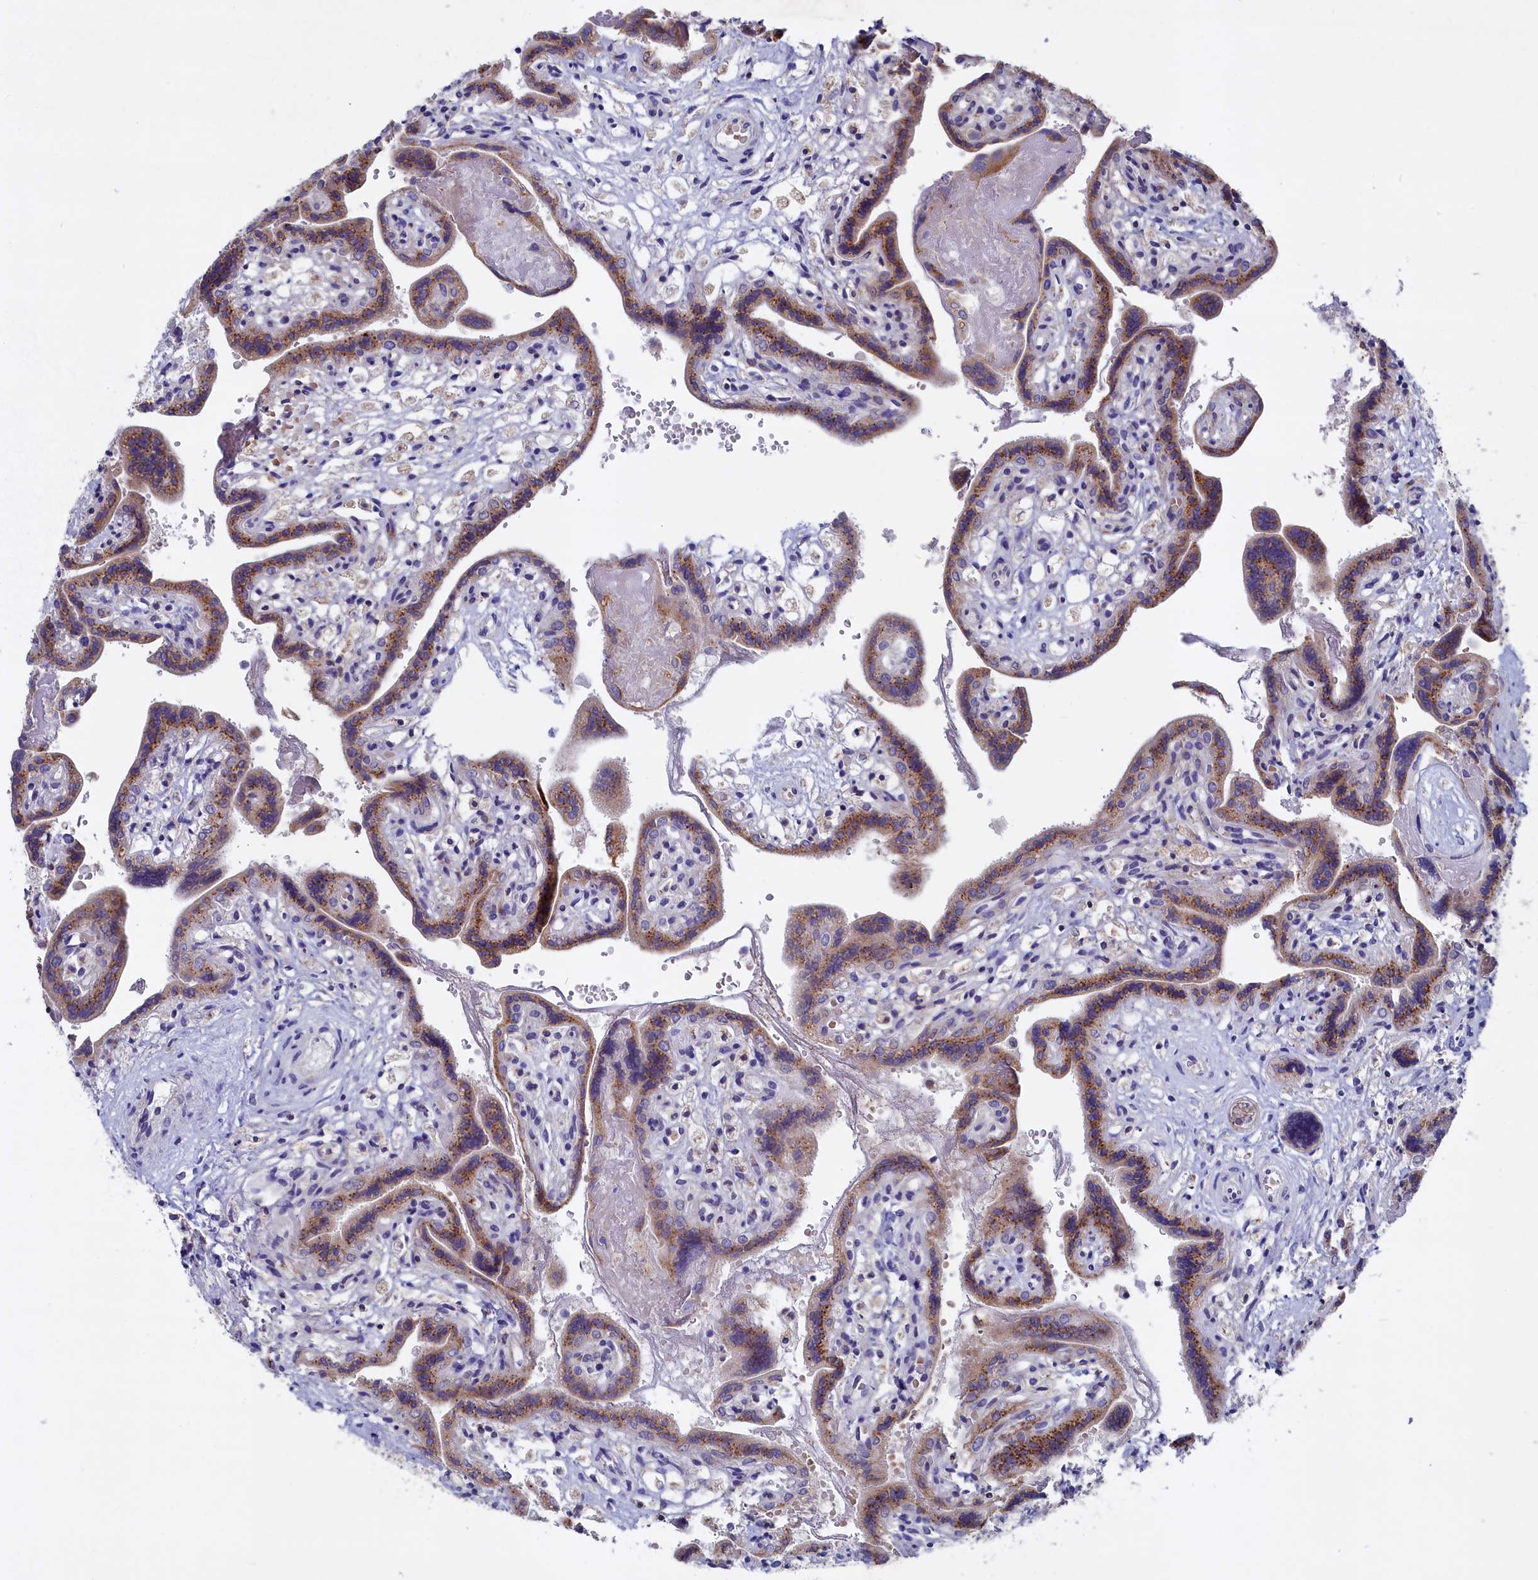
{"staining": {"intensity": "moderate", "quantity": "25%-75%", "location": "cytoplasmic/membranous"}, "tissue": "placenta", "cell_type": "Trophoblastic cells", "image_type": "normal", "snomed": [{"axis": "morphology", "description": "Normal tissue, NOS"}, {"axis": "topography", "description": "Placenta"}], "caption": "Immunohistochemical staining of benign human placenta shows medium levels of moderate cytoplasmic/membranous positivity in approximately 25%-75% of trophoblastic cells. Immunohistochemistry (ihc) stains the protein in brown and the nuclei are stained blue.", "gene": "GPR108", "patient": {"sex": "female", "age": 37}}